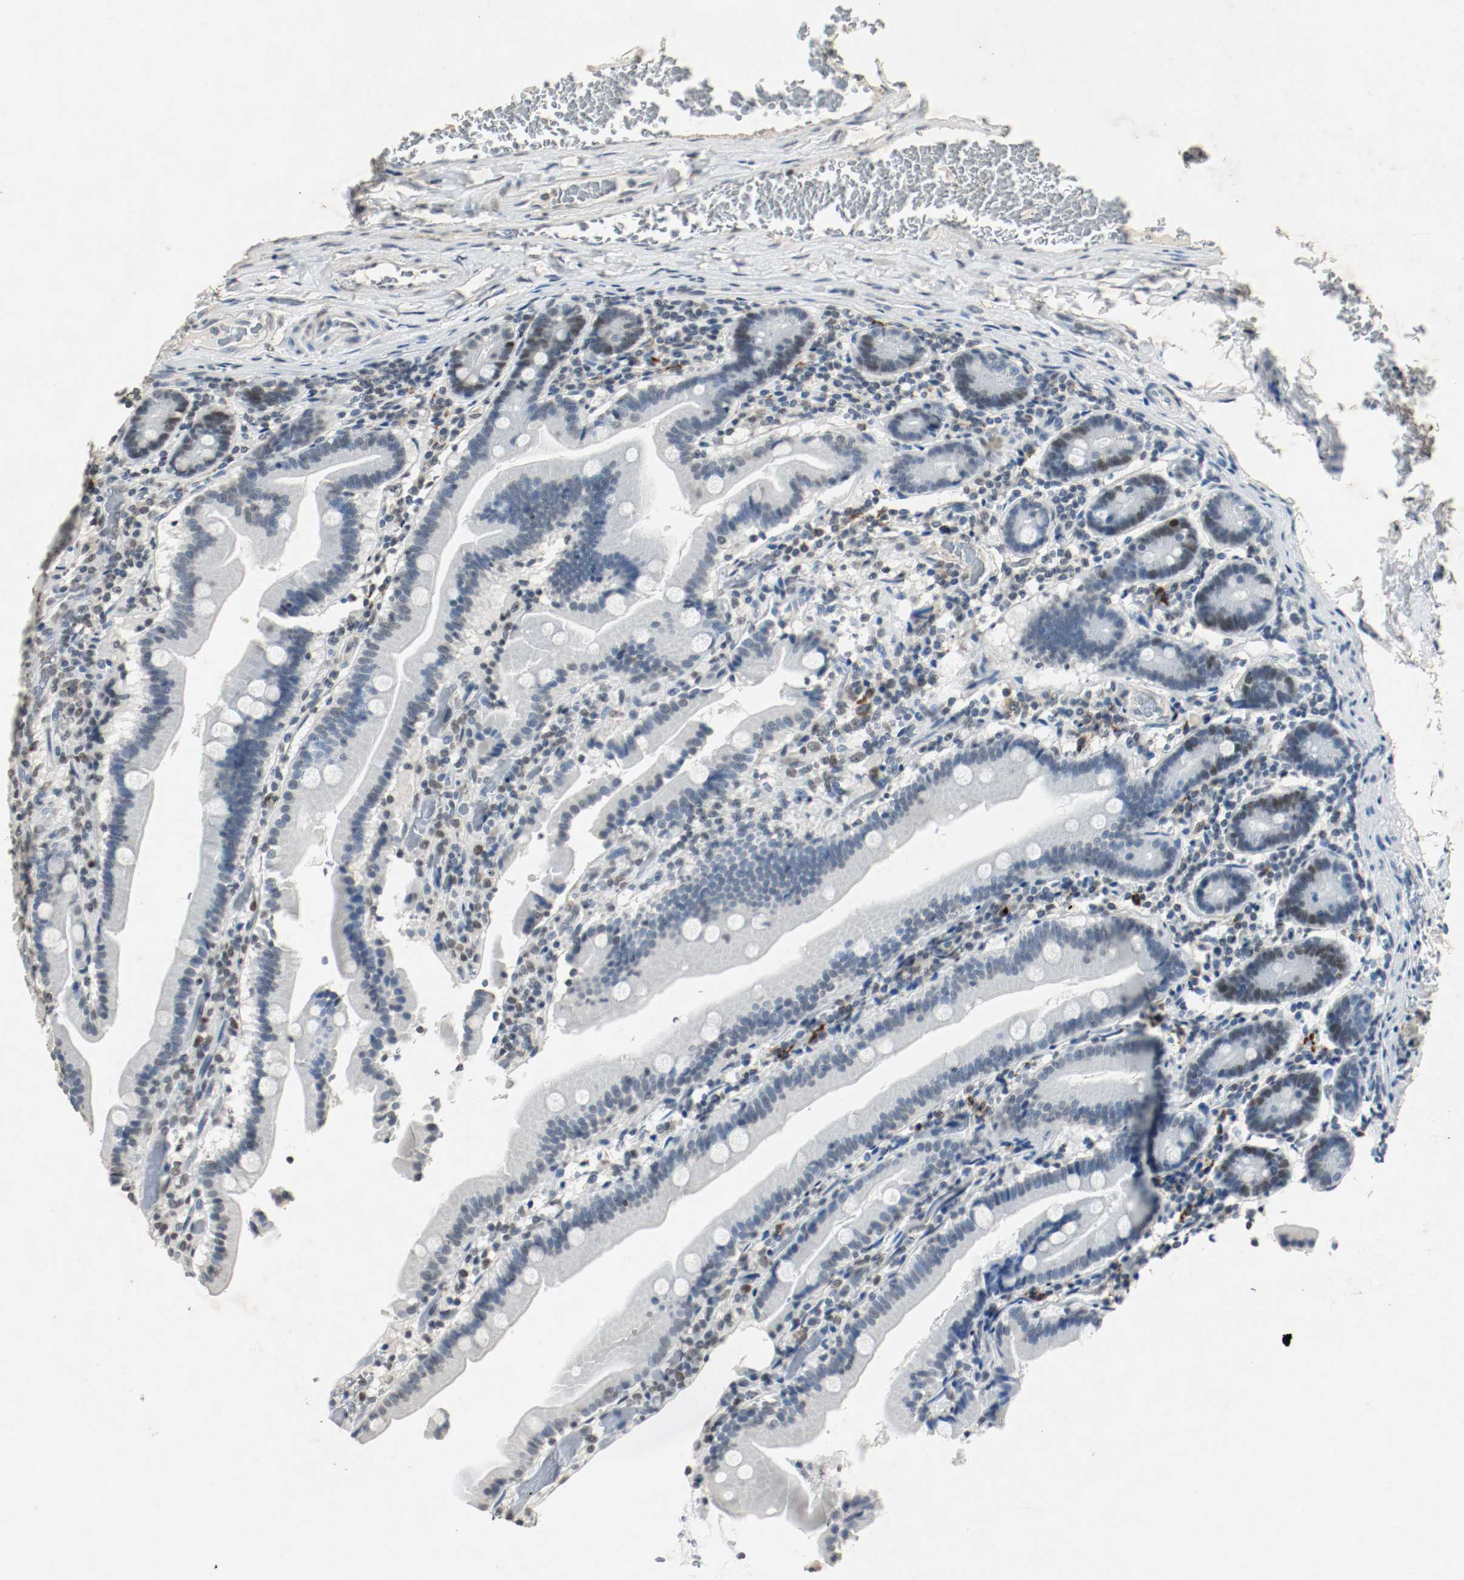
{"staining": {"intensity": "moderate", "quantity": "<25%", "location": "nuclear"}, "tissue": "duodenum", "cell_type": "Glandular cells", "image_type": "normal", "snomed": [{"axis": "morphology", "description": "Normal tissue, NOS"}, {"axis": "topography", "description": "Duodenum"}], "caption": "Immunohistochemistry (IHC) histopathology image of unremarkable human duodenum stained for a protein (brown), which displays low levels of moderate nuclear staining in approximately <25% of glandular cells.", "gene": "DNMT1", "patient": {"sex": "female", "age": 53}}